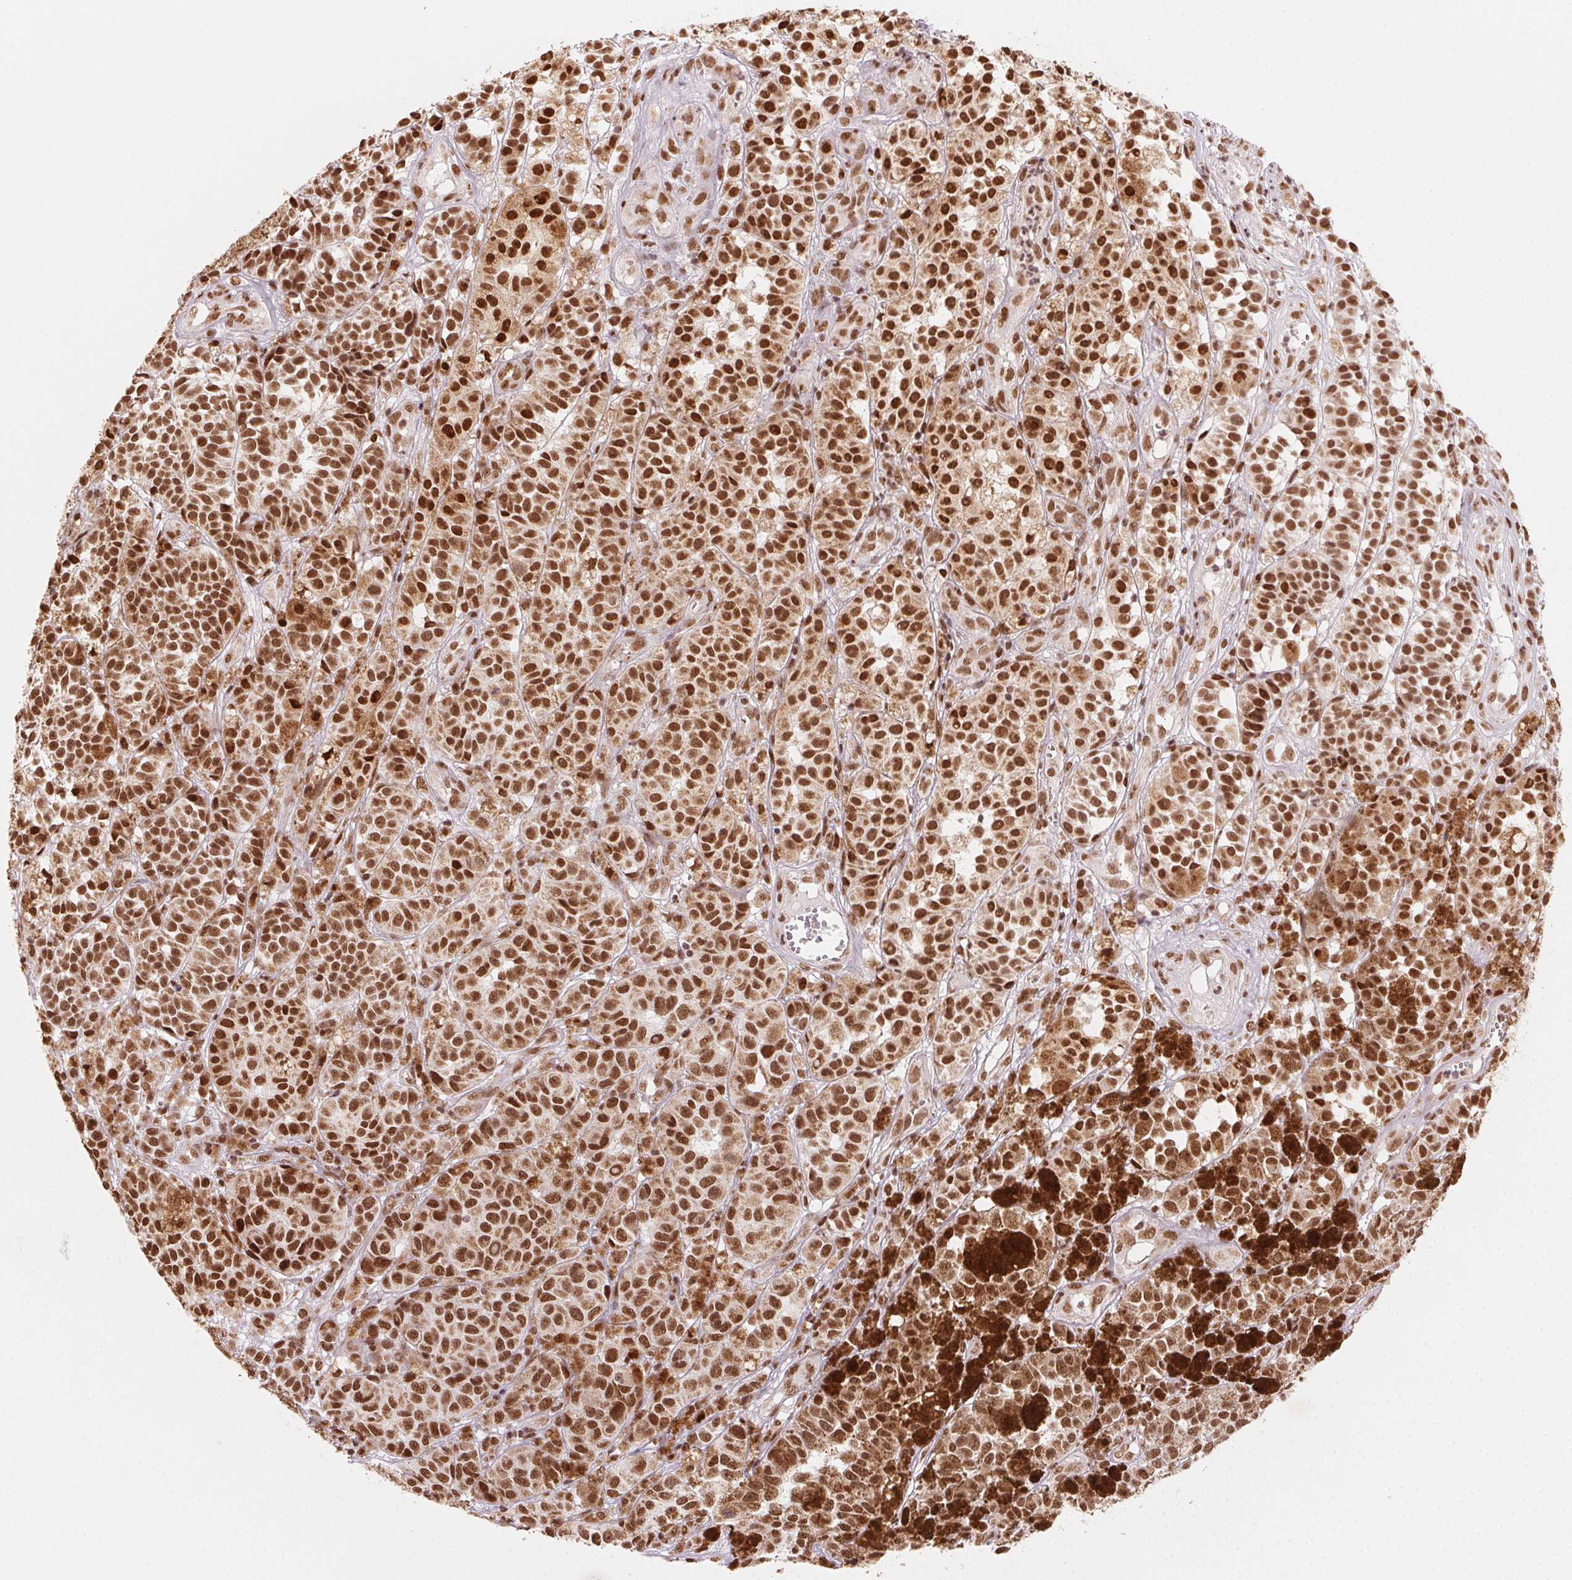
{"staining": {"intensity": "strong", "quantity": ">75%", "location": "cytoplasmic/membranous,nuclear"}, "tissue": "melanoma", "cell_type": "Tumor cells", "image_type": "cancer", "snomed": [{"axis": "morphology", "description": "Malignant melanoma, NOS"}, {"axis": "topography", "description": "Skin"}], "caption": "Human malignant melanoma stained with a brown dye demonstrates strong cytoplasmic/membranous and nuclear positive positivity in approximately >75% of tumor cells.", "gene": "TOPORS", "patient": {"sex": "female", "age": 58}}